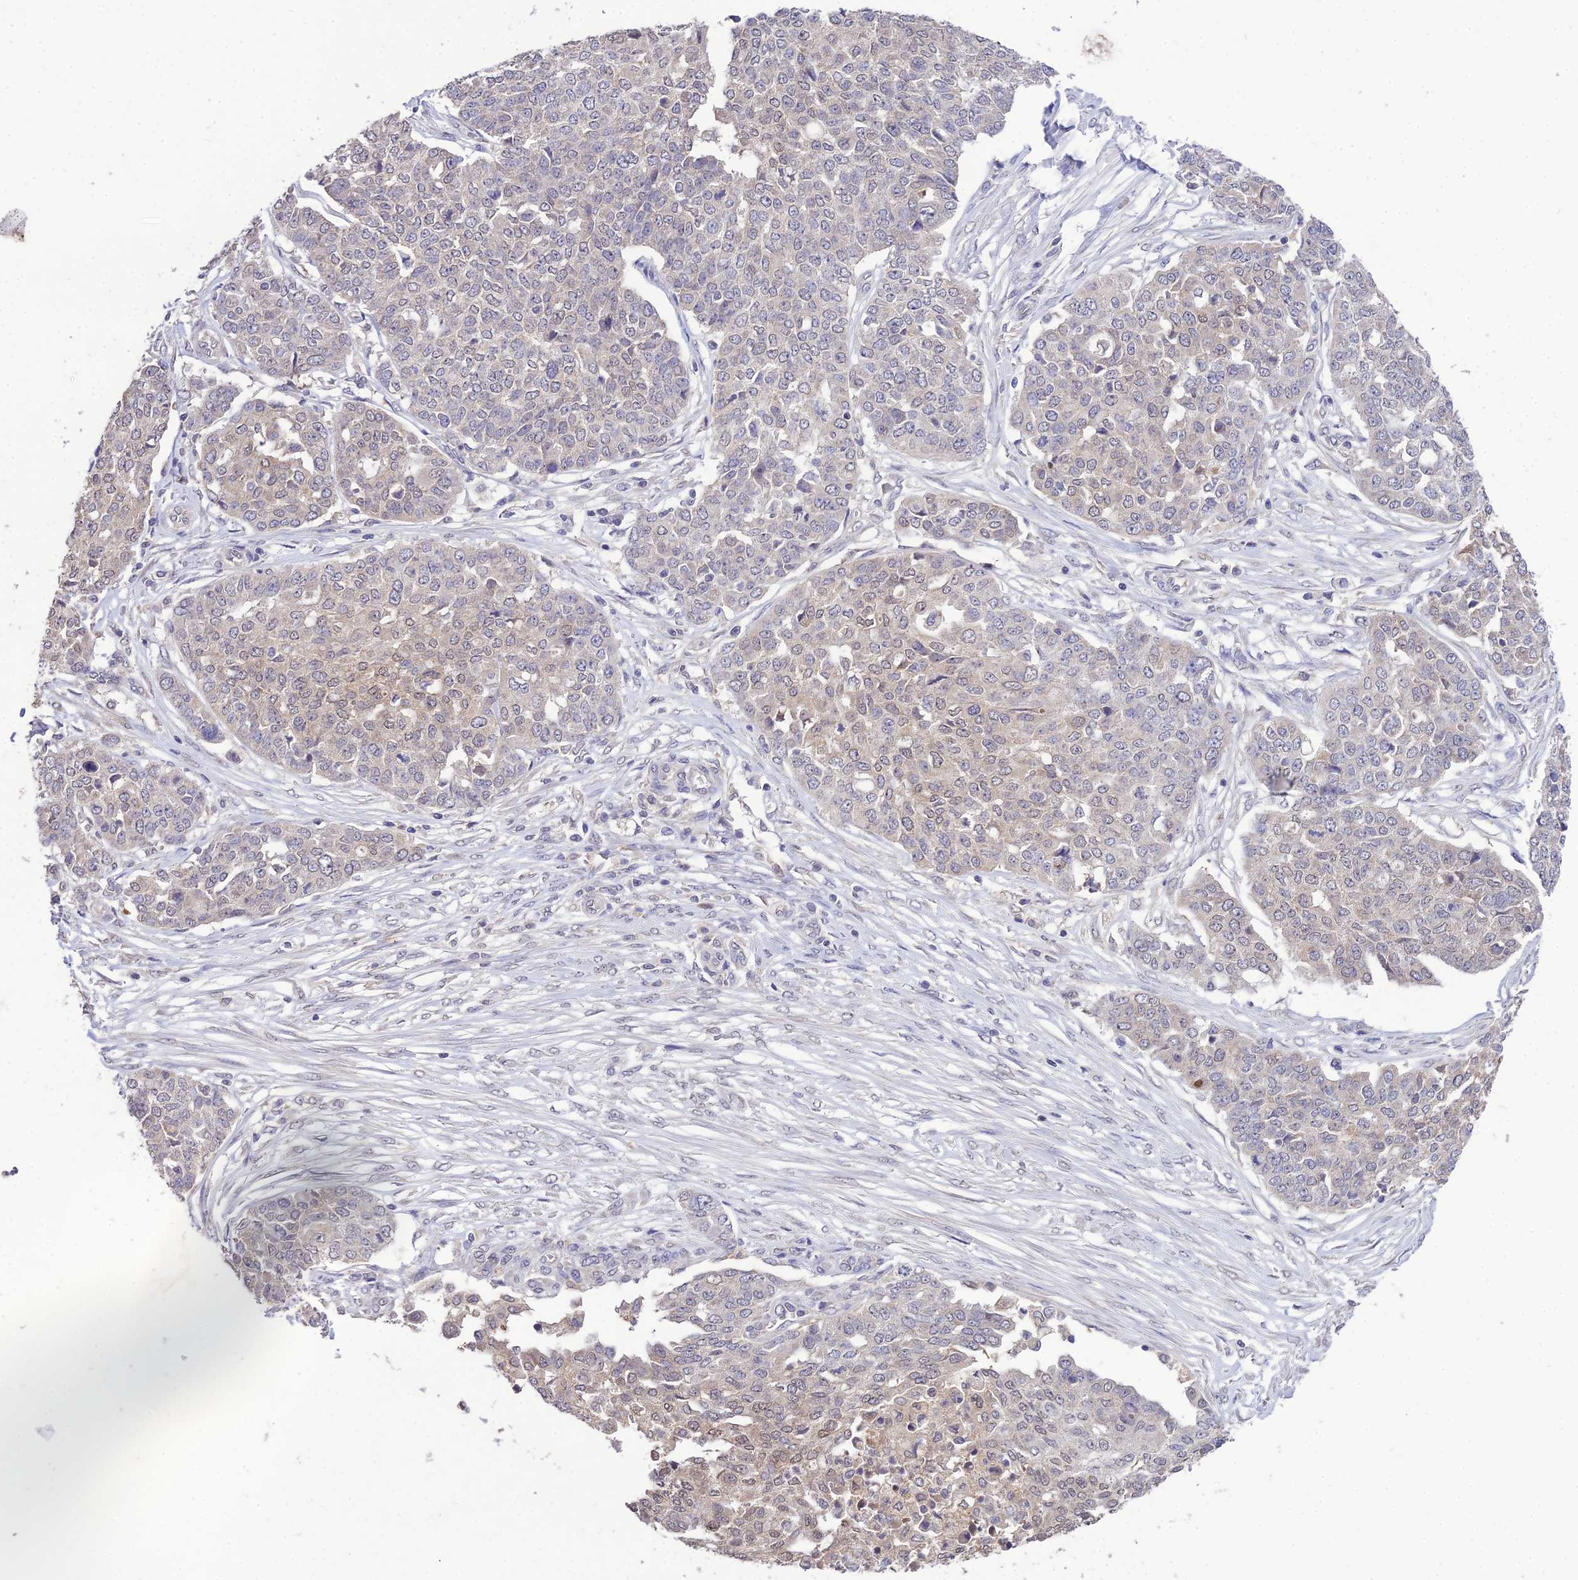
{"staining": {"intensity": "weak", "quantity": "<25%", "location": "nuclear"}, "tissue": "ovarian cancer", "cell_type": "Tumor cells", "image_type": "cancer", "snomed": [{"axis": "morphology", "description": "Cystadenocarcinoma, serous, NOS"}, {"axis": "topography", "description": "Soft tissue"}, {"axis": "topography", "description": "Ovary"}], "caption": "Immunohistochemistry (IHC) micrograph of neoplastic tissue: human ovarian serous cystadenocarcinoma stained with DAB (3,3'-diaminobenzidine) reveals no significant protein positivity in tumor cells. (Stains: DAB (3,3'-diaminobenzidine) IHC with hematoxylin counter stain, Microscopy: brightfield microscopy at high magnification).", "gene": "PGK1", "patient": {"sex": "female", "age": 57}}